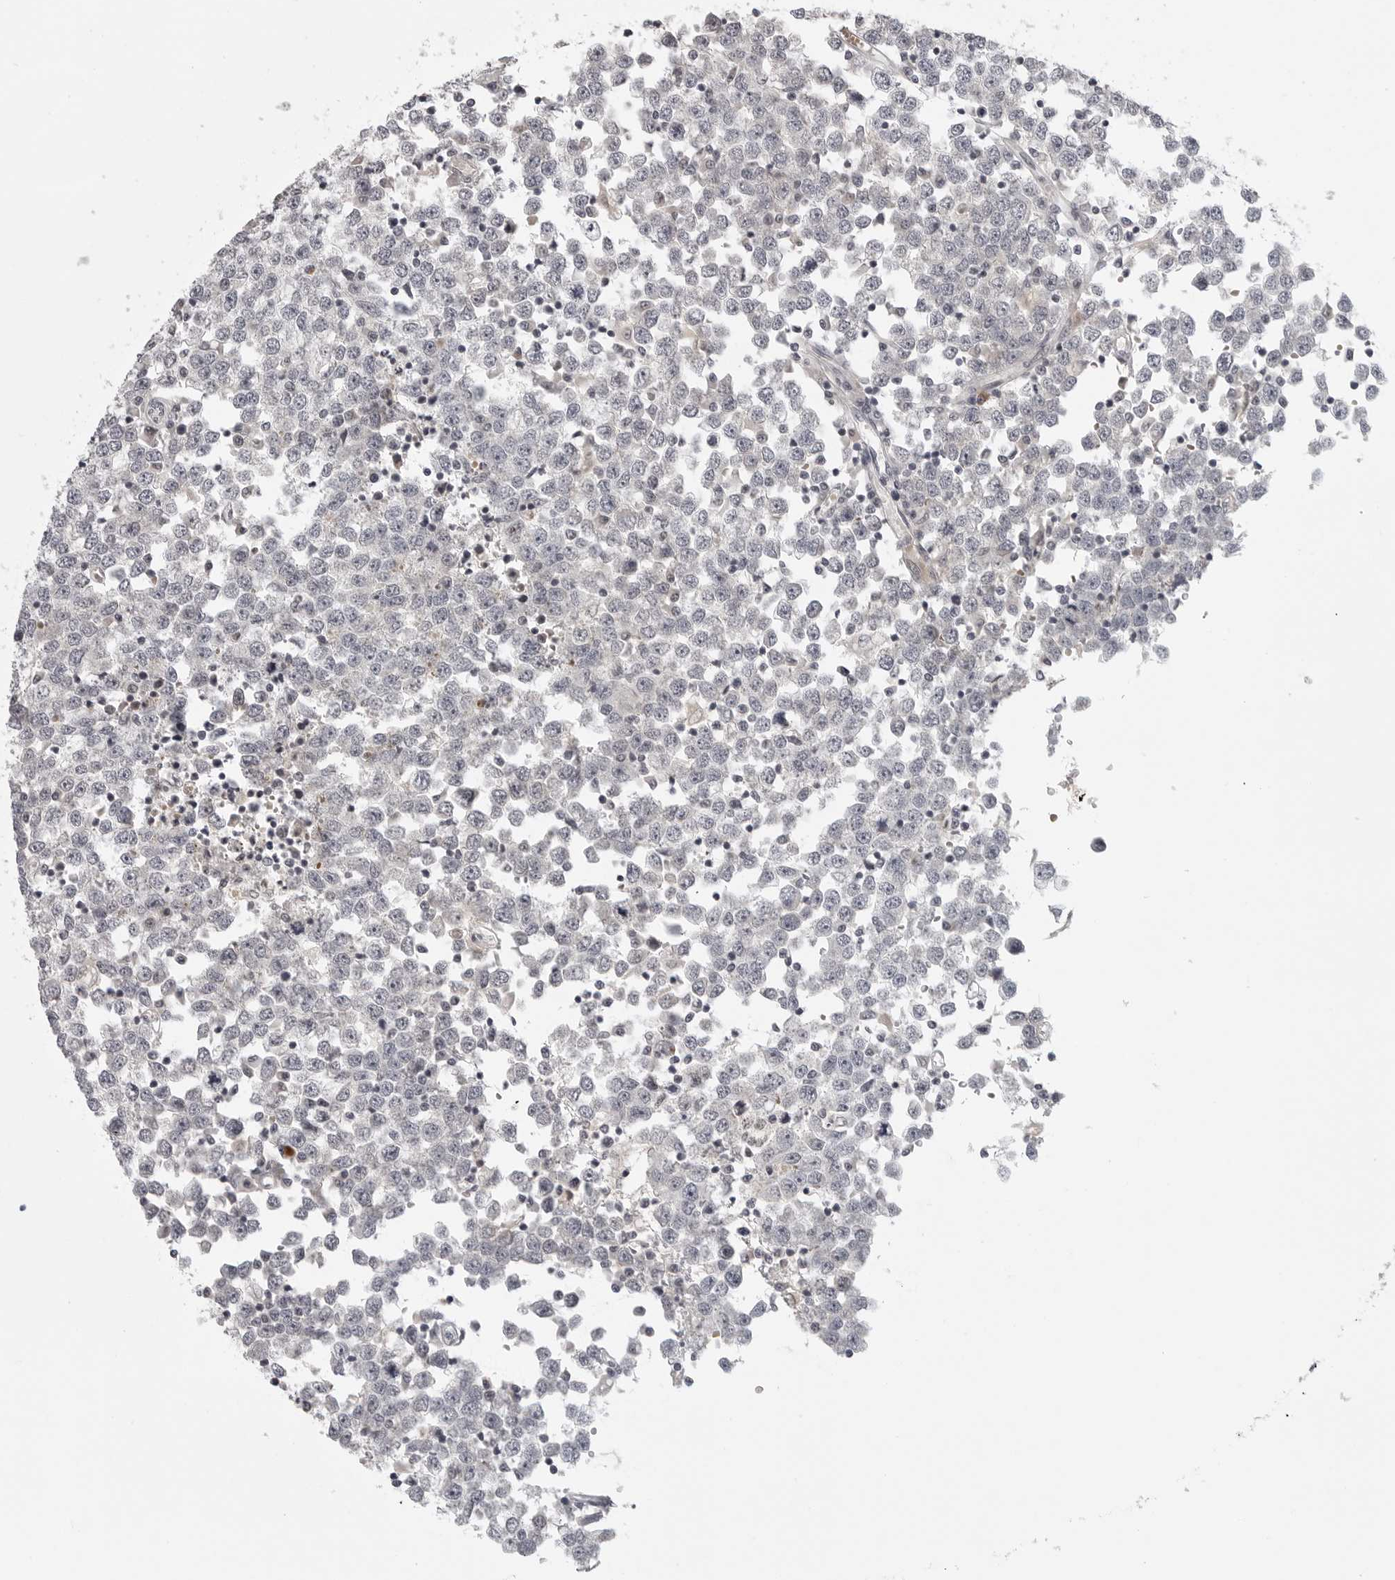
{"staining": {"intensity": "negative", "quantity": "none", "location": "none"}, "tissue": "testis cancer", "cell_type": "Tumor cells", "image_type": "cancer", "snomed": [{"axis": "morphology", "description": "Seminoma, NOS"}, {"axis": "topography", "description": "Testis"}], "caption": "Protein analysis of testis cancer (seminoma) displays no significant positivity in tumor cells.", "gene": "CD300LD", "patient": {"sex": "male", "age": 65}}